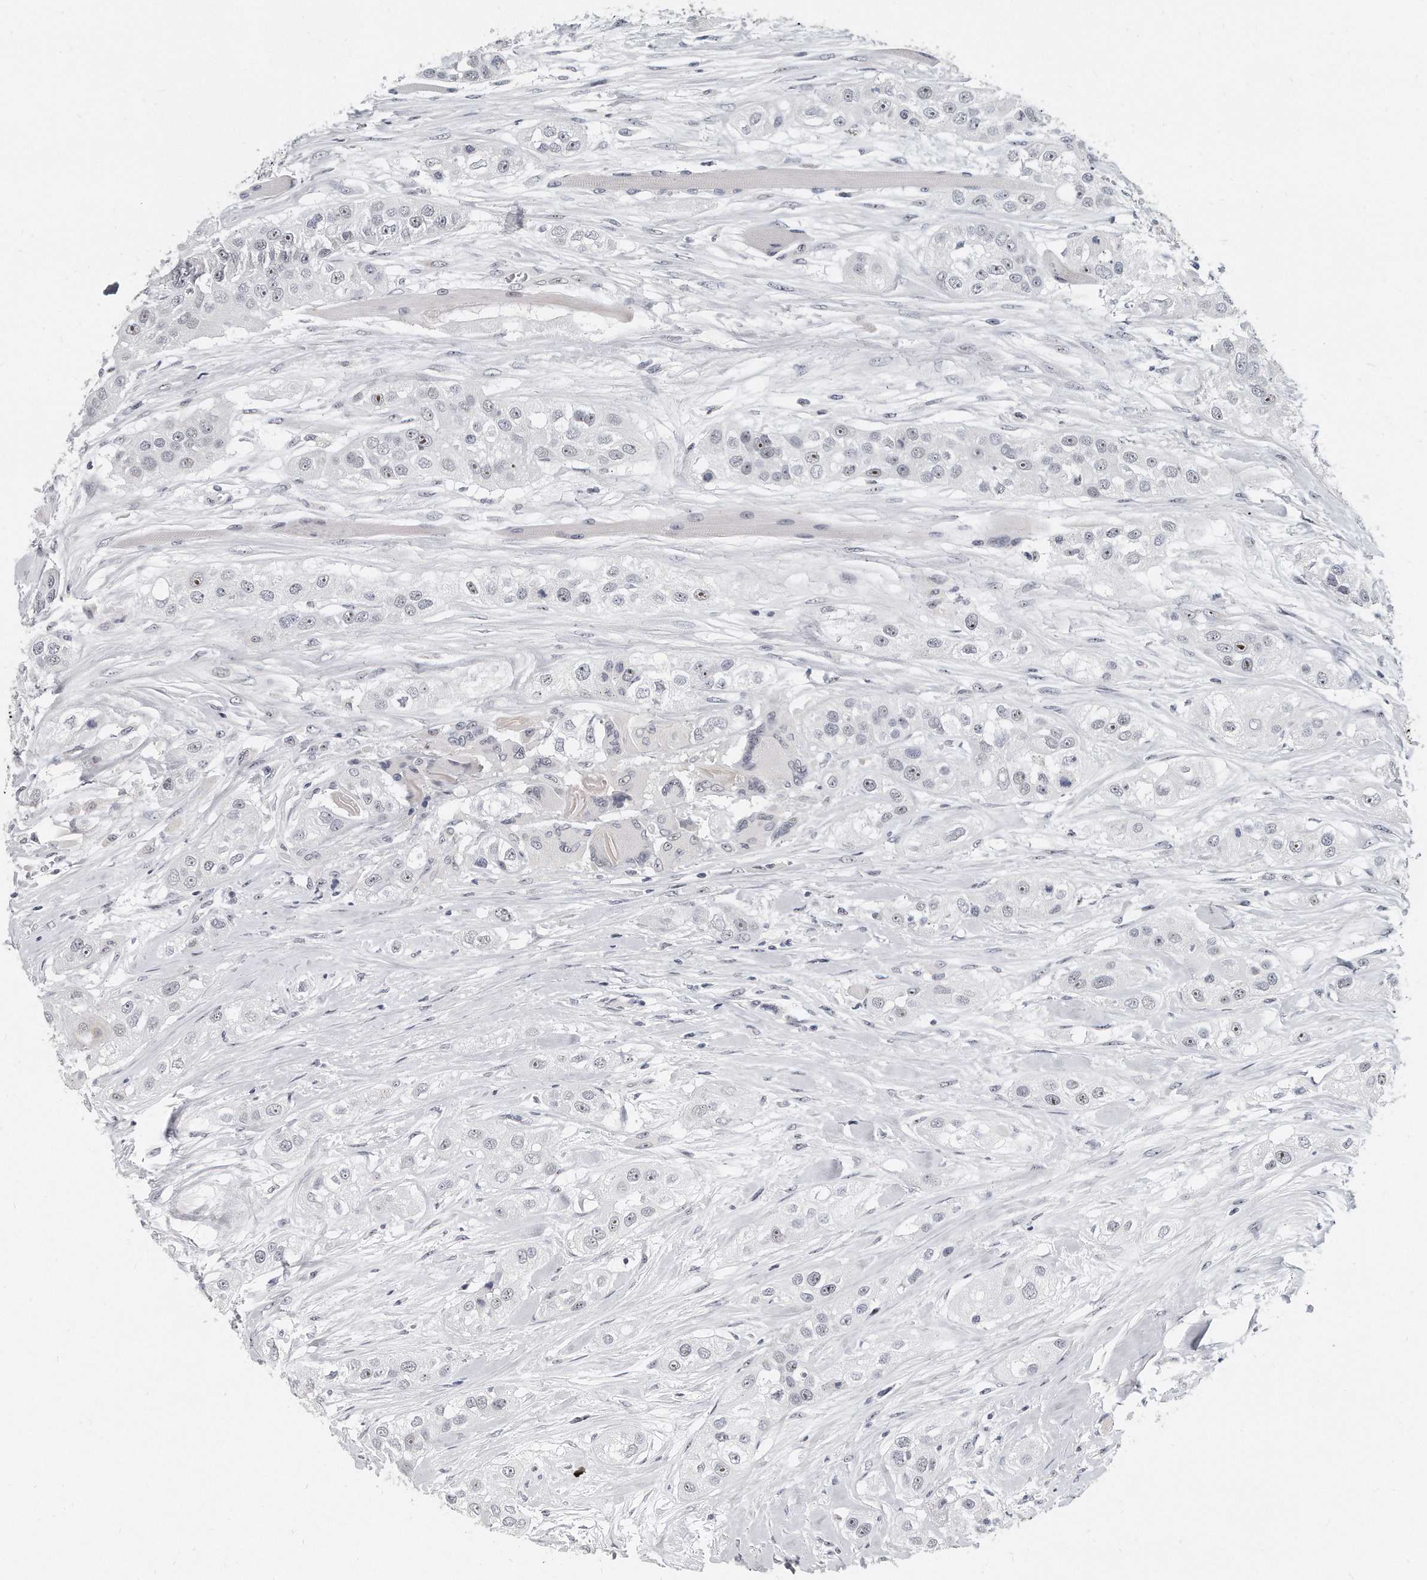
{"staining": {"intensity": "weak", "quantity": "<25%", "location": "nuclear"}, "tissue": "head and neck cancer", "cell_type": "Tumor cells", "image_type": "cancer", "snomed": [{"axis": "morphology", "description": "Normal tissue, NOS"}, {"axis": "morphology", "description": "Squamous cell carcinoma, NOS"}, {"axis": "topography", "description": "Skeletal muscle"}, {"axis": "topography", "description": "Head-Neck"}], "caption": "DAB immunohistochemical staining of human head and neck cancer demonstrates no significant positivity in tumor cells.", "gene": "TFCP2L1", "patient": {"sex": "male", "age": 51}}